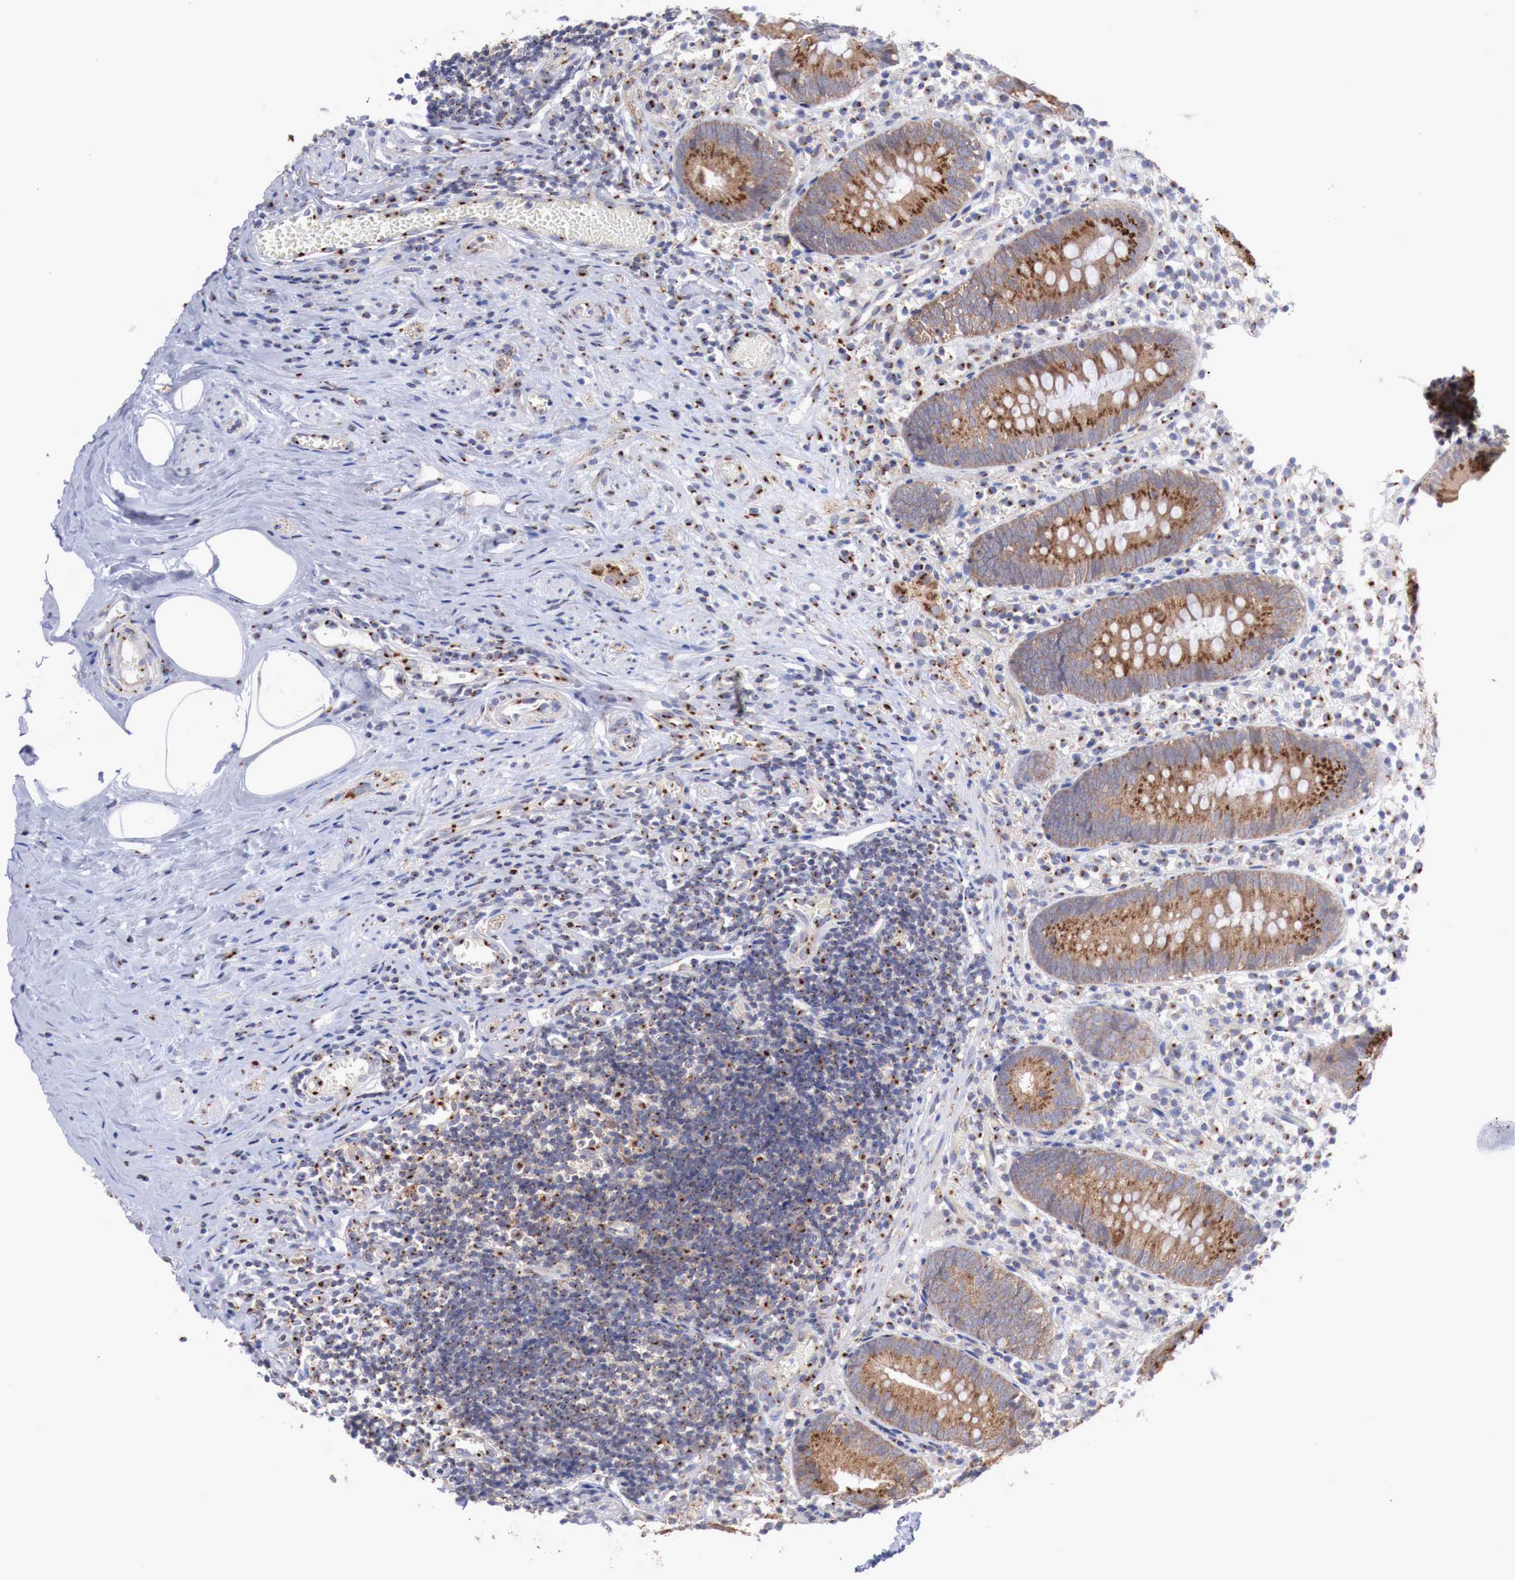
{"staining": {"intensity": "strong", "quantity": ">75%", "location": "nuclear"}, "tissue": "appendix", "cell_type": "Glandular cells", "image_type": "normal", "snomed": [{"axis": "morphology", "description": "Normal tissue, NOS"}, {"axis": "topography", "description": "Appendix"}], "caption": "IHC histopathology image of benign appendix stained for a protein (brown), which exhibits high levels of strong nuclear expression in about >75% of glandular cells.", "gene": "SYAP1", "patient": {"sex": "male", "age": 25}}